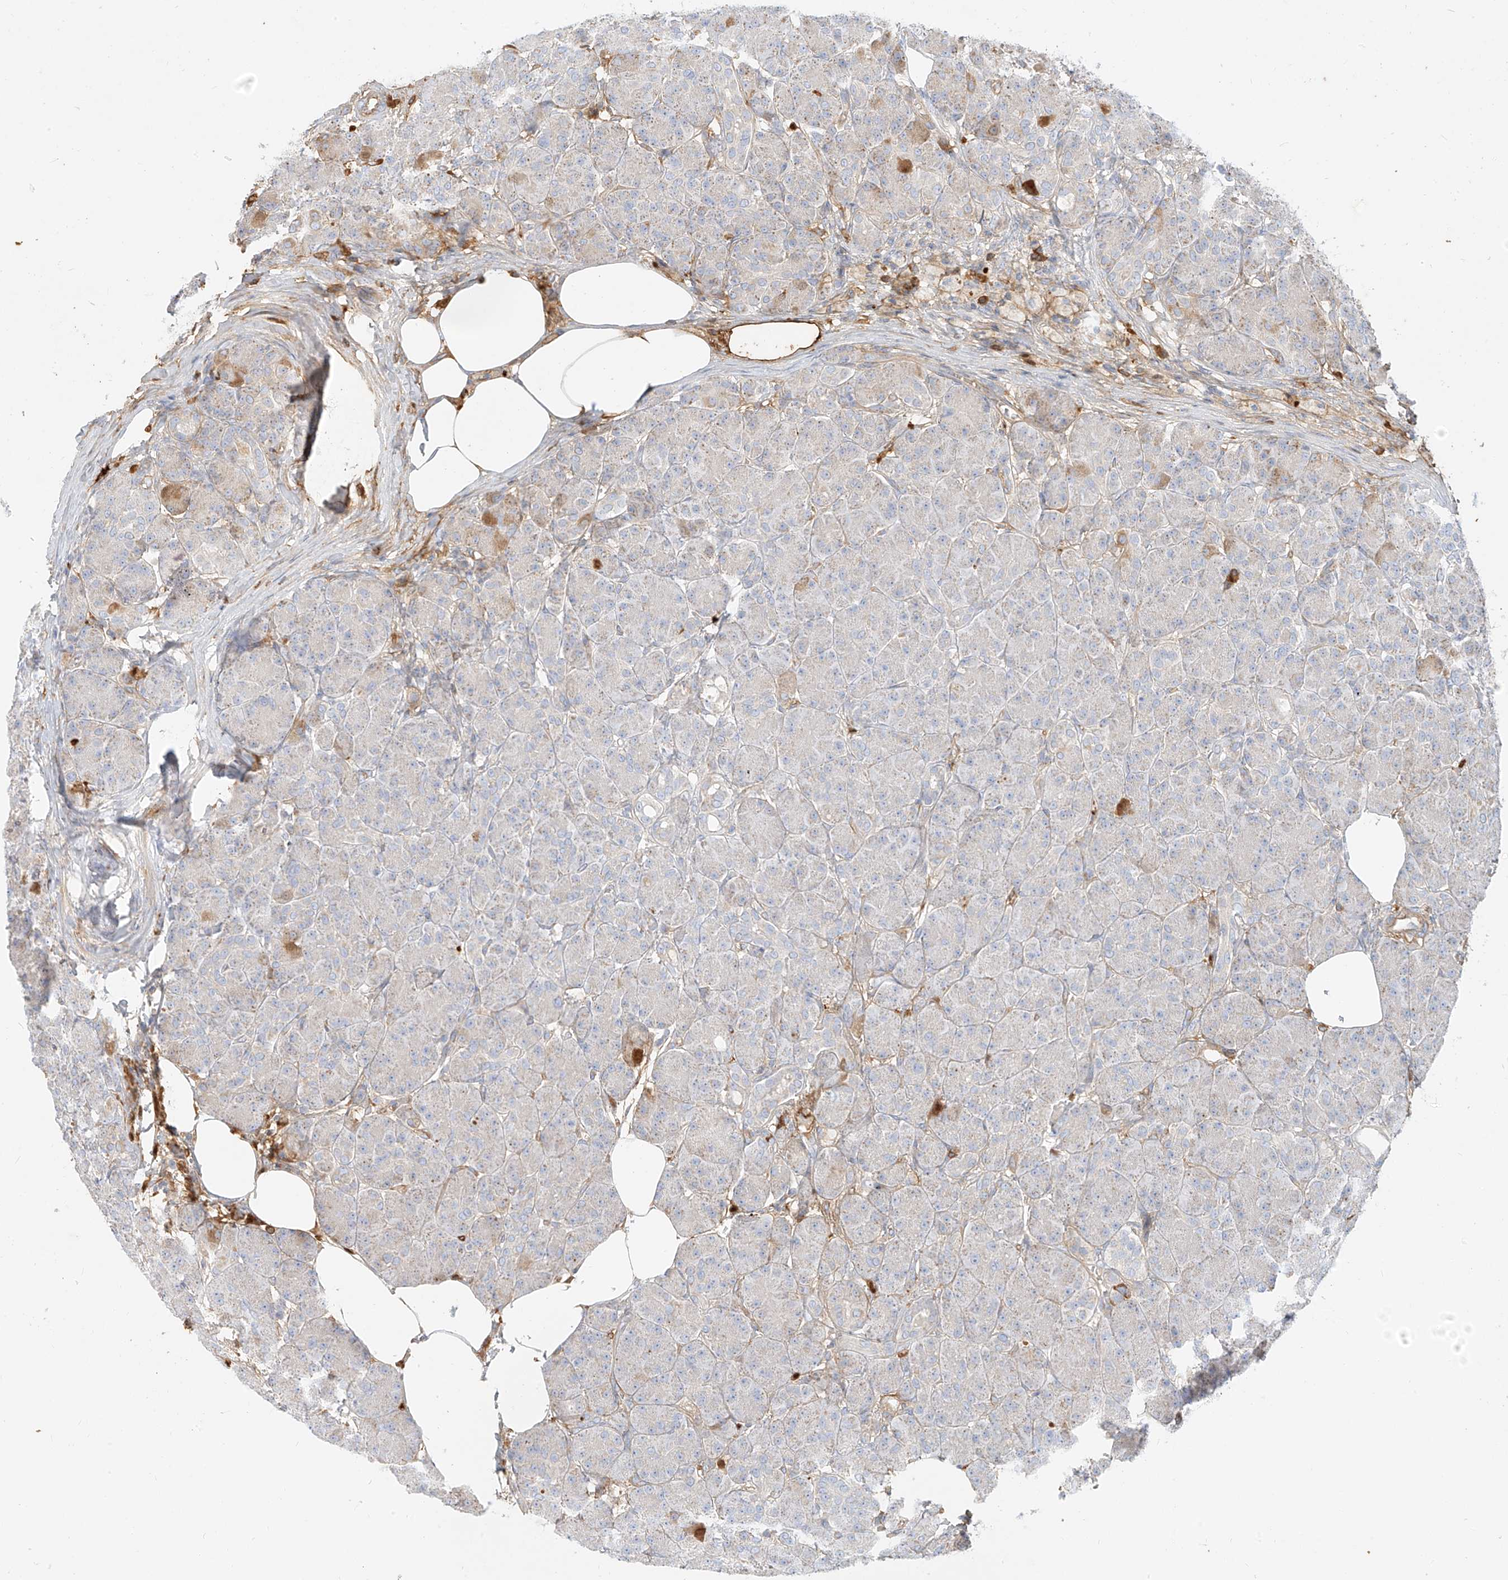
{"staining": {"intensity": "negative", "quantity": "none", "location": "none"}, "tissue": "pancreas", "cell_type": "Exocrine glandular cells", "image_type": "normal", "snomed": [{"axis": "morphology", "description": "Normal tissue, NOS"}, {"axis": "topography", "description": "Pancreas"}], "caption": "Exocrine glandular cells are negative for protein expression in unremarkable human pancreas. The staining was performed using DAB to visualize the protein expression in brown, while the nuclei were stained in blue with hematoxylin (Magnification: 20x).", "gene": "OCSTAMP", "patient": {"sex": "male", "age": 63}}